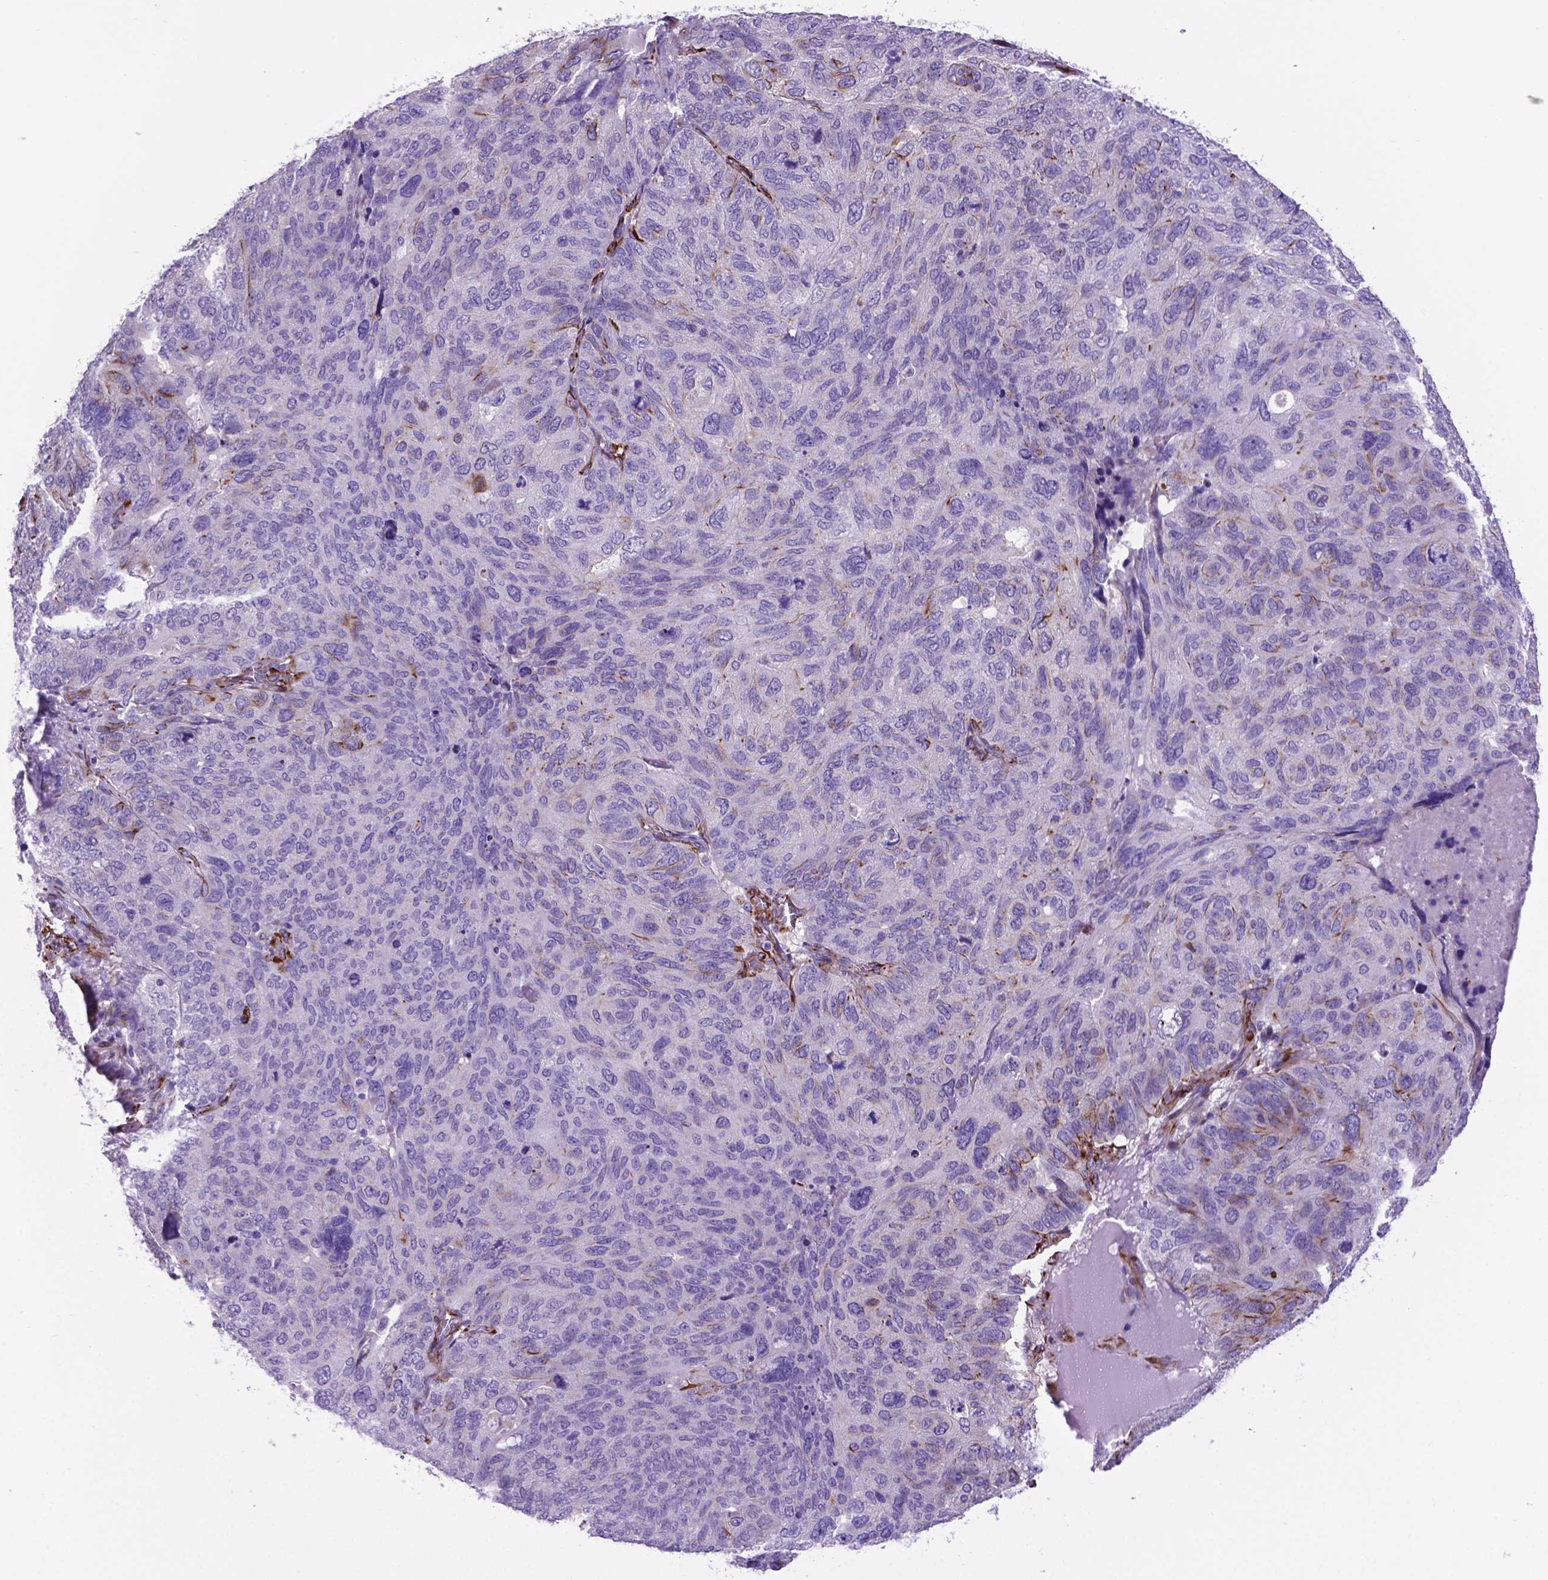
{"staining": {"intensity": "negative", "quantity": "none", "location": "none"}, "tissue": "ovarian cancer", "cell_type": "Tumor cells", "image_type": "cancer", "snomed": [{"axis": "morphology", "description": "Carcinoma, endometroid"}, {"axis": "topography", "description": "Ovary"}], "caption": "A photomicrograph of ovarian endometroid carcinoma stained for a protein exhibits no brown staining in tumor cells. The staining was performed using DAB (3,3'-diaminobenzidine) to visualize the protein expression in brown, while the nuclei were stained in blue with hematoxylin (Magnification: 20x).", "gene": "LZTR1", "patient": {"sex": "female", "age": 58}}